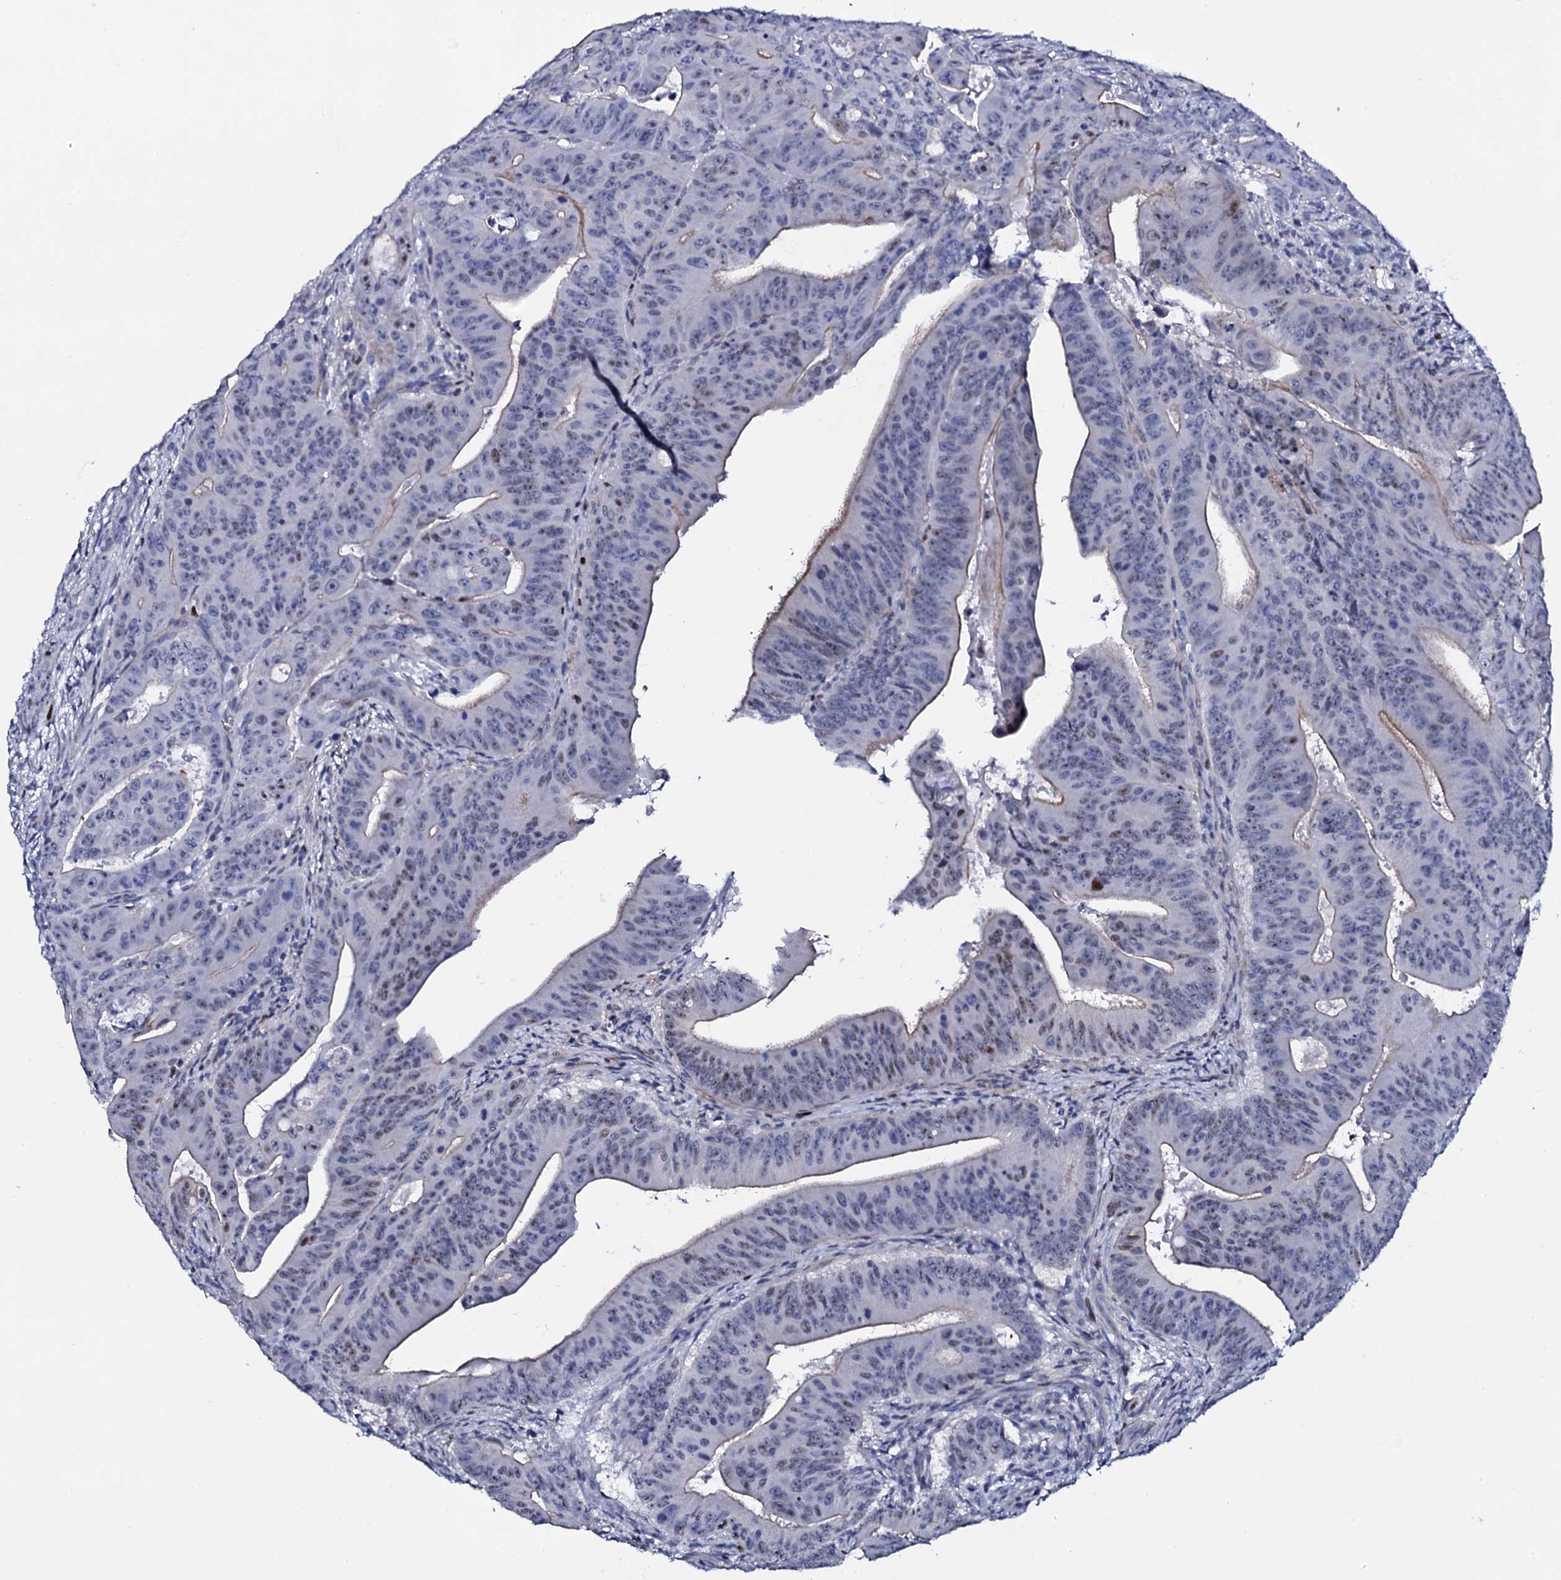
{"staining": {"intensity": "moderate", "quantity": "<25%", "location": "cytoplasmic/membranous"}, "tissue": "colorectal cancer", "cell_type": "Tumor cells", "image_type": "cancer", "snomed": [{"axis": "morphology", "description": "Adenocarcinoma, NOS"}, {"axis": "topography", "description": "Rectum"}], "caption": "Moderate cytoplasmic/membranous expression is seen in approximately <25% of tumor cells in colorectal cancer (adenocarcinoma).", "gene": "NPM2", "patient": {"sex": "female", "age": 75}}